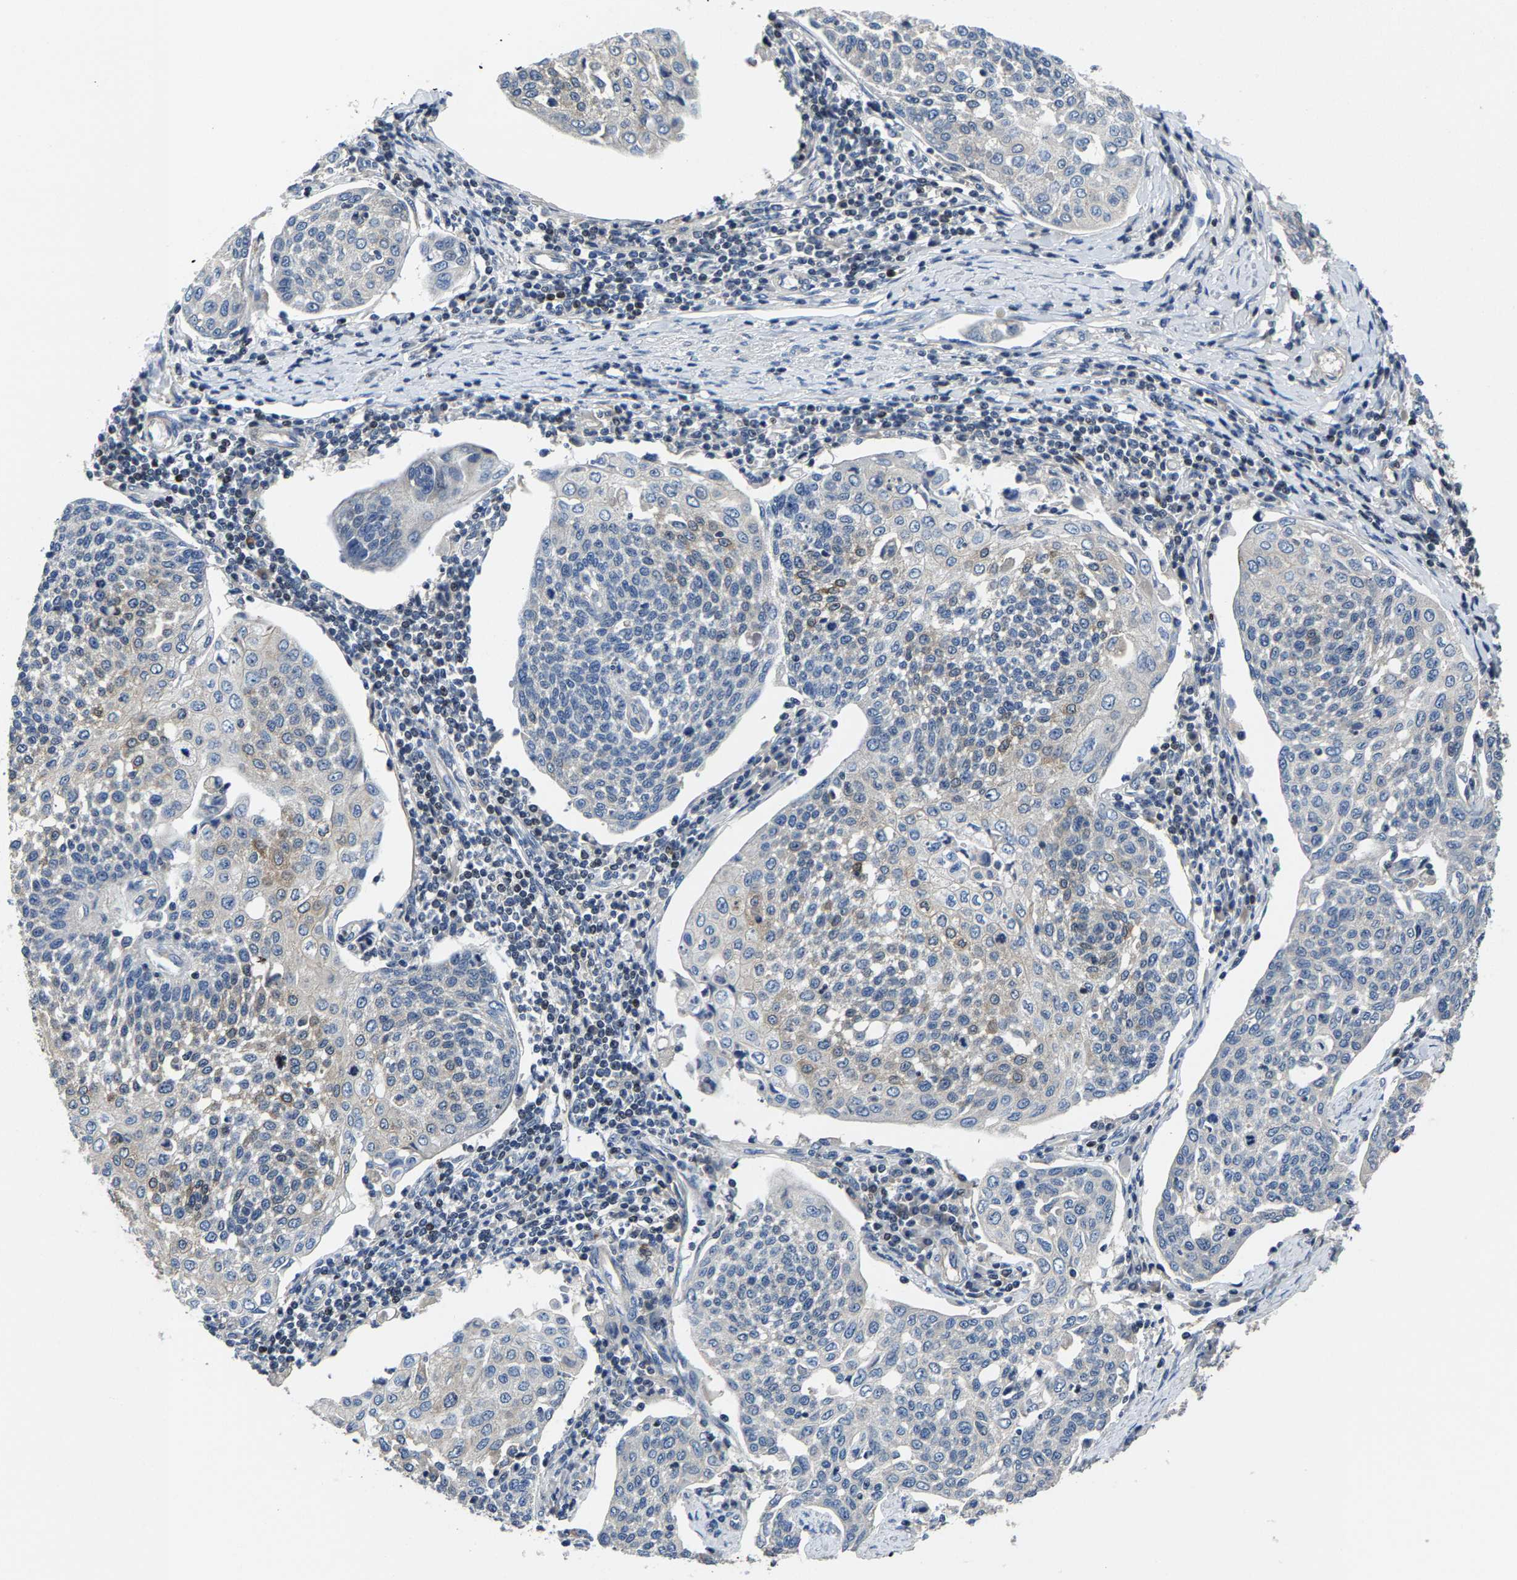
{"staining": {"intensity": "weak", "quantity": "<25%", "location": "cytoplasmic/membranous"}, "tissue": "cervical cancer", "cell_type": "Tumor cells", "image_type": "cancer", "snomed": [{"axis": "morphology", "description": "Squamous cell carcinoma, NOS"}, {"axis": "topography", "description": "Cervix"}], "caption": "This photomicrograph is of cervical cancer (squamous cell carcinoma) stained with immunohistochemistry to label a protein in brown with the nuclei are counter-stained blue. There is no staining in tumor cells.", "gene": "AGBL3", "patient": {"sex": "female", "age": 34}}